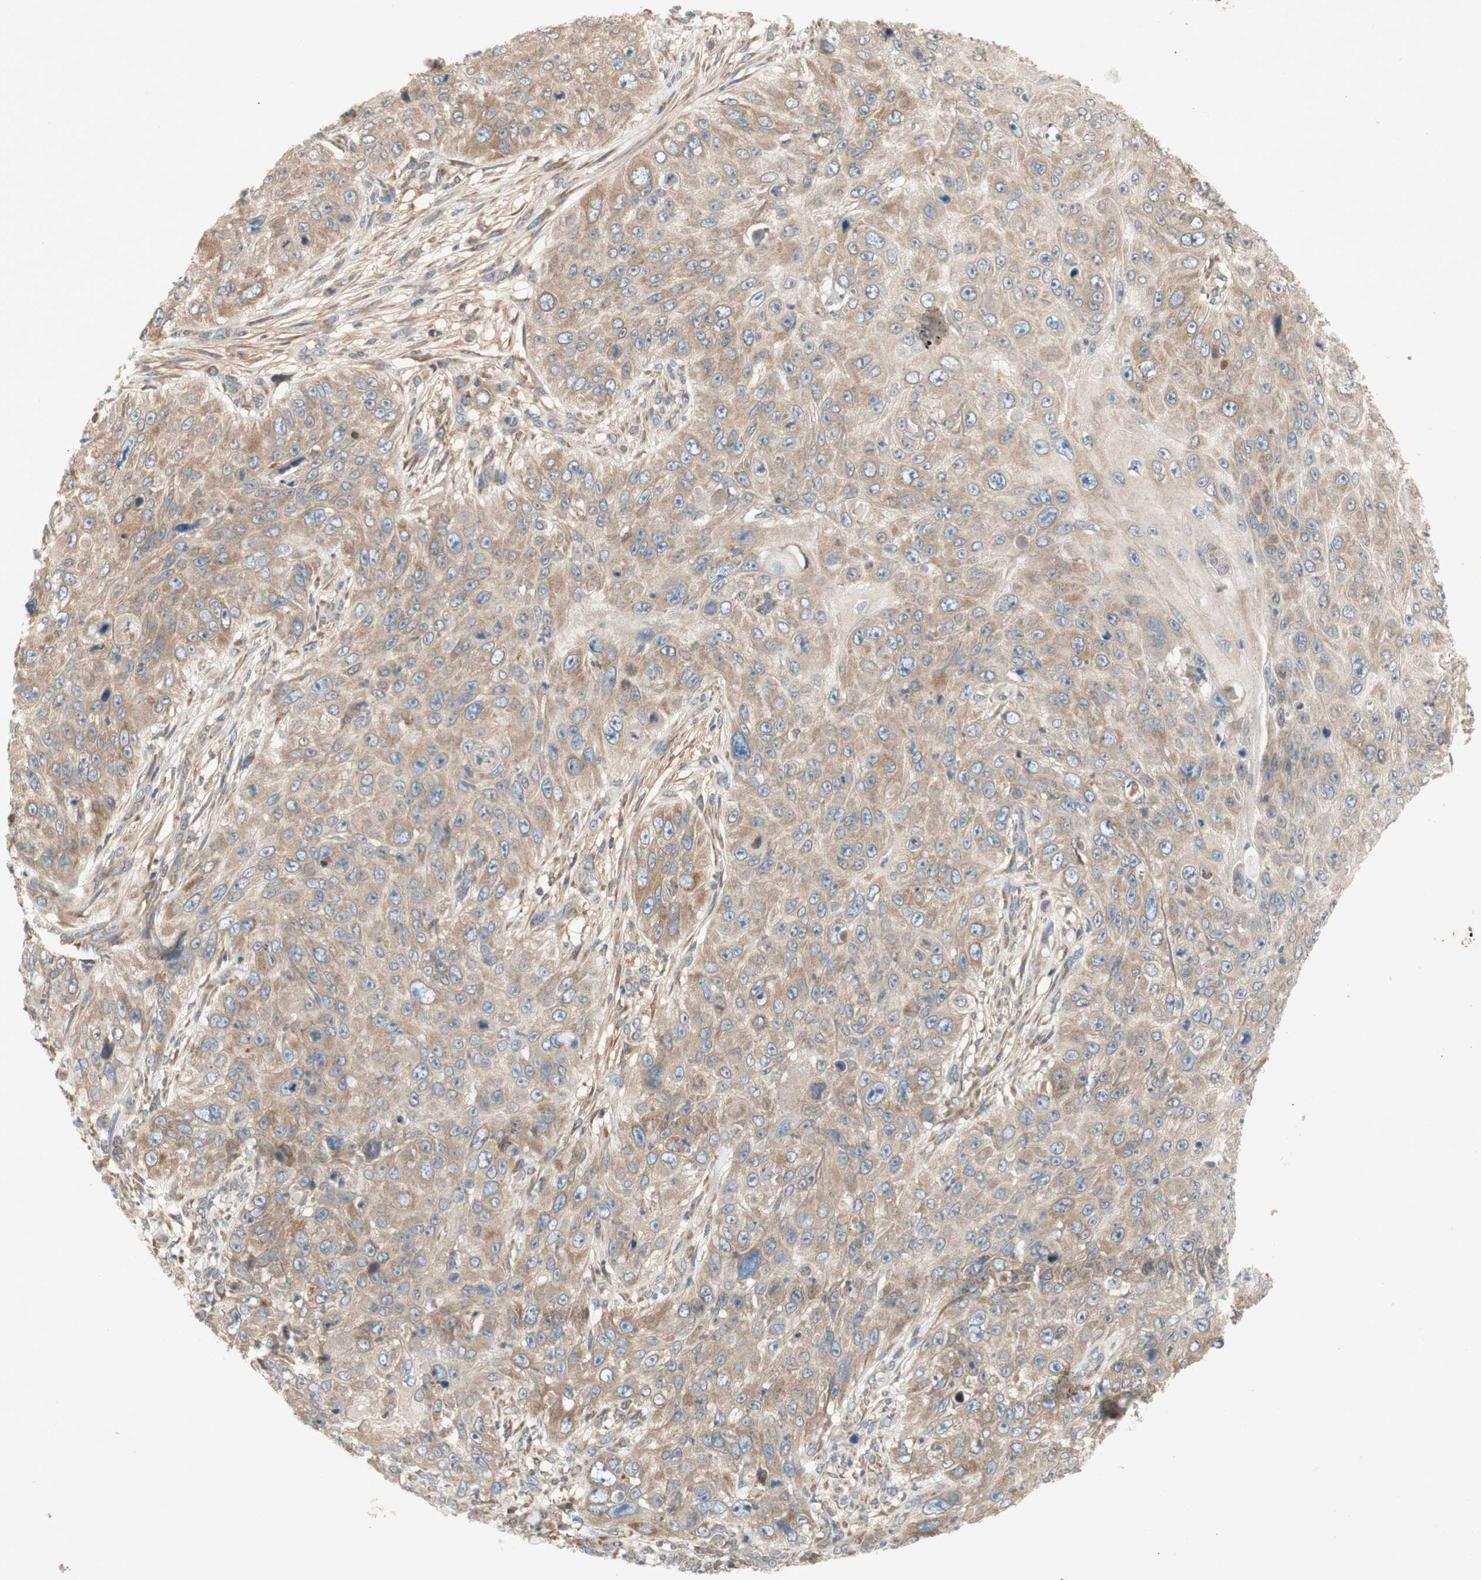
{"staining": {"intensity": "weak", "quantity": ">75%", "location": "cytoplasmic/membranous"}, "tissue": "skin cancer", "cell_type": "Tumor cells", "image_type": "cancer", "snomed": [{"axis": "morphology", "description": "Squamous cell carcinoma, NOS"}, {"axis": "topography", "description": "Skin"}], "caption": "Skin cancer stained for a protein shows weak cytoplasmic/membranous positivity in tumor cells.", "gene": "SOCS2", "patient": {"sex": "female", "age": 80}}